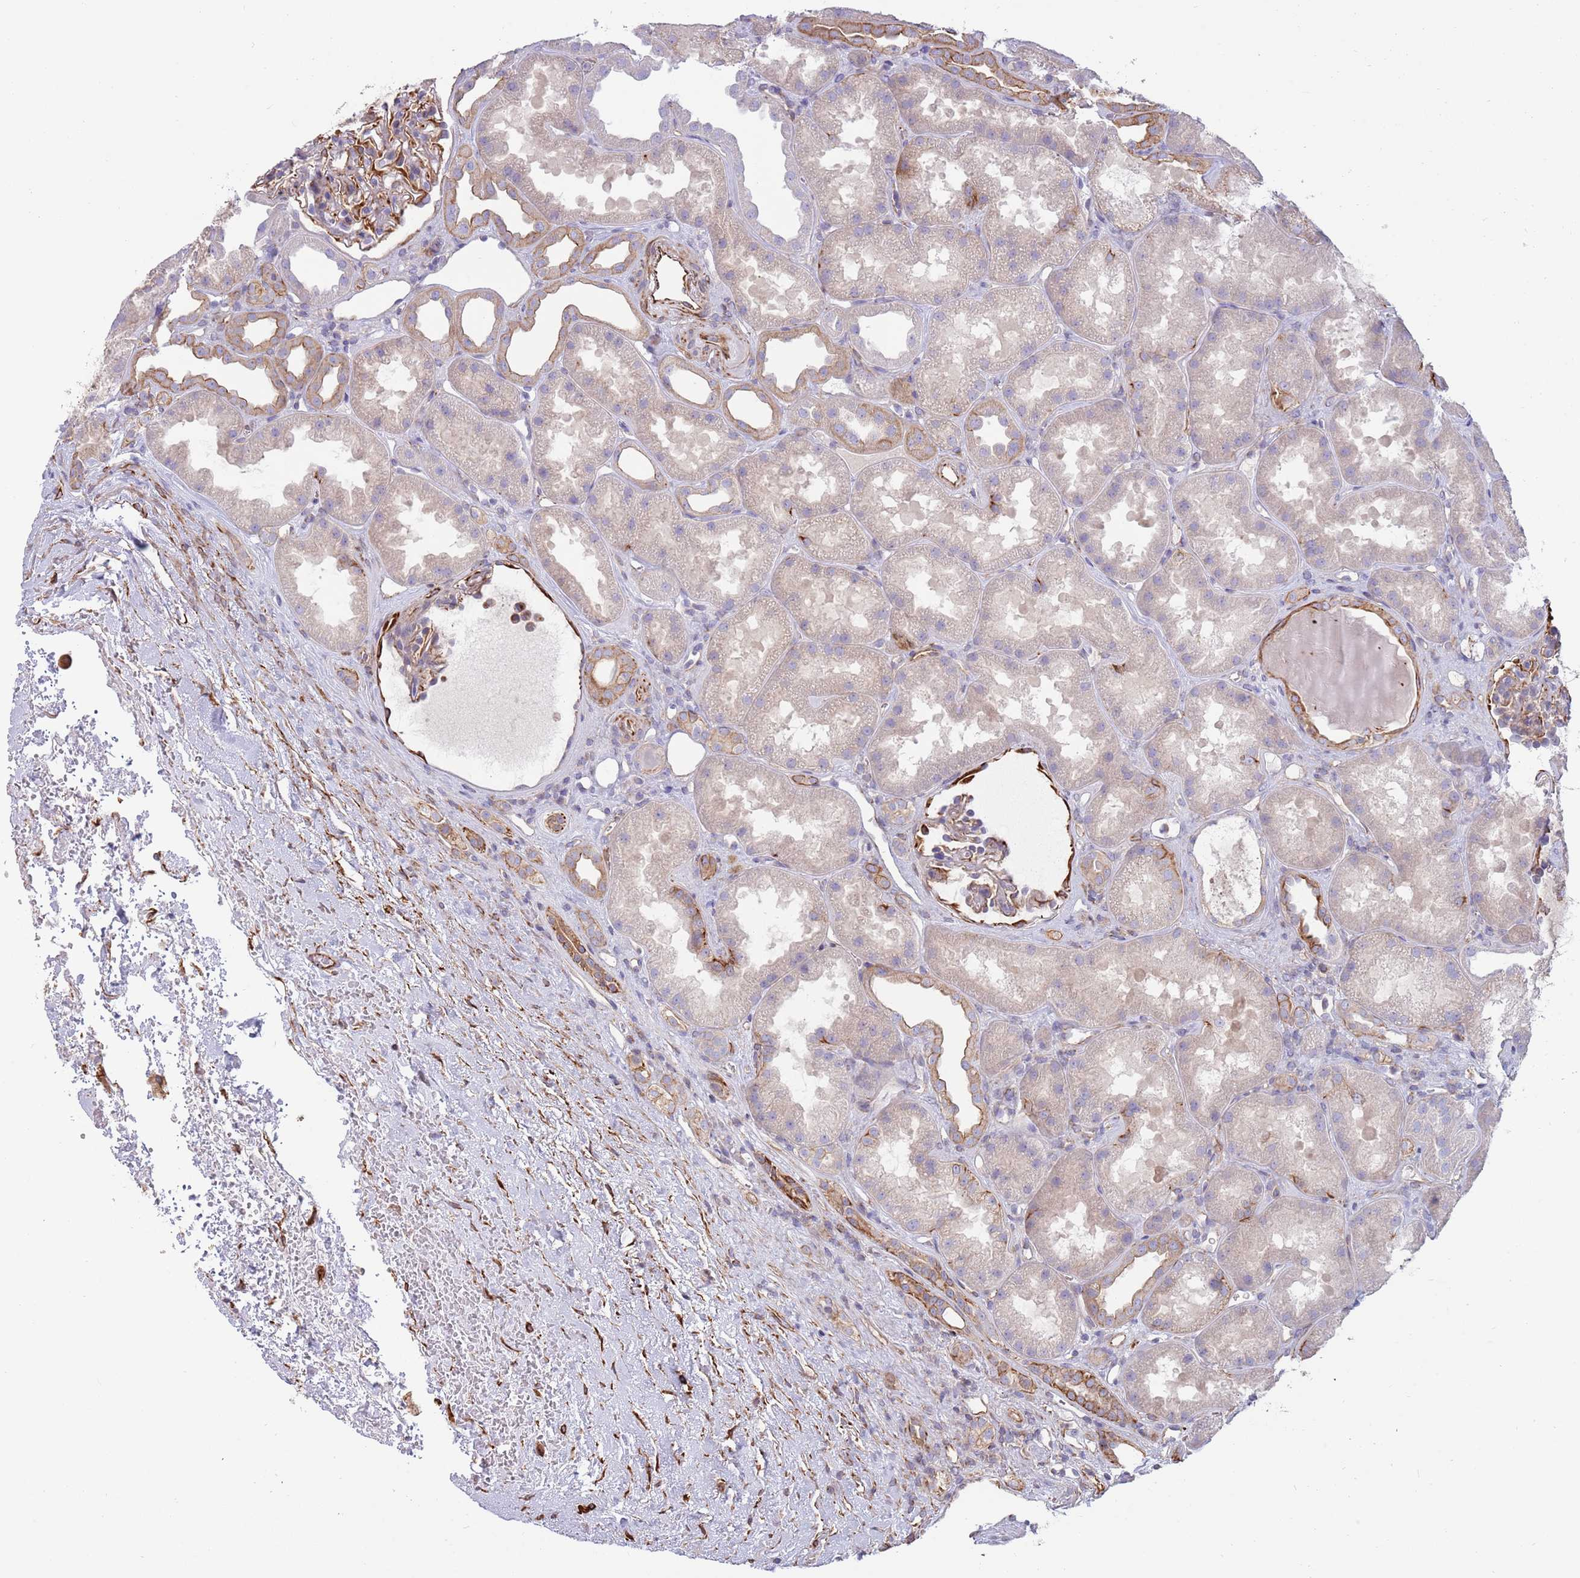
{"staining": {"intensity": "moderate", "quantity": "25%-75%", "location": "cytoplasmic/membranous"}, "tissue": "kidney", "cell_type": "Cells in glomeruli", "image_type": "normal", "snomed": [{"axis": "morphology", "description": "Normal tissue, NOS"}, {"axis": "topography", "description": "Kidney"}], "caption": "A brown stain highlights moderate cytoplasmic/membranous expression of a protein in cells in glomeruli of unremarkable kidney.", "gene": "MOGAT1", "patient": {"sex": "male", "age": 61}}